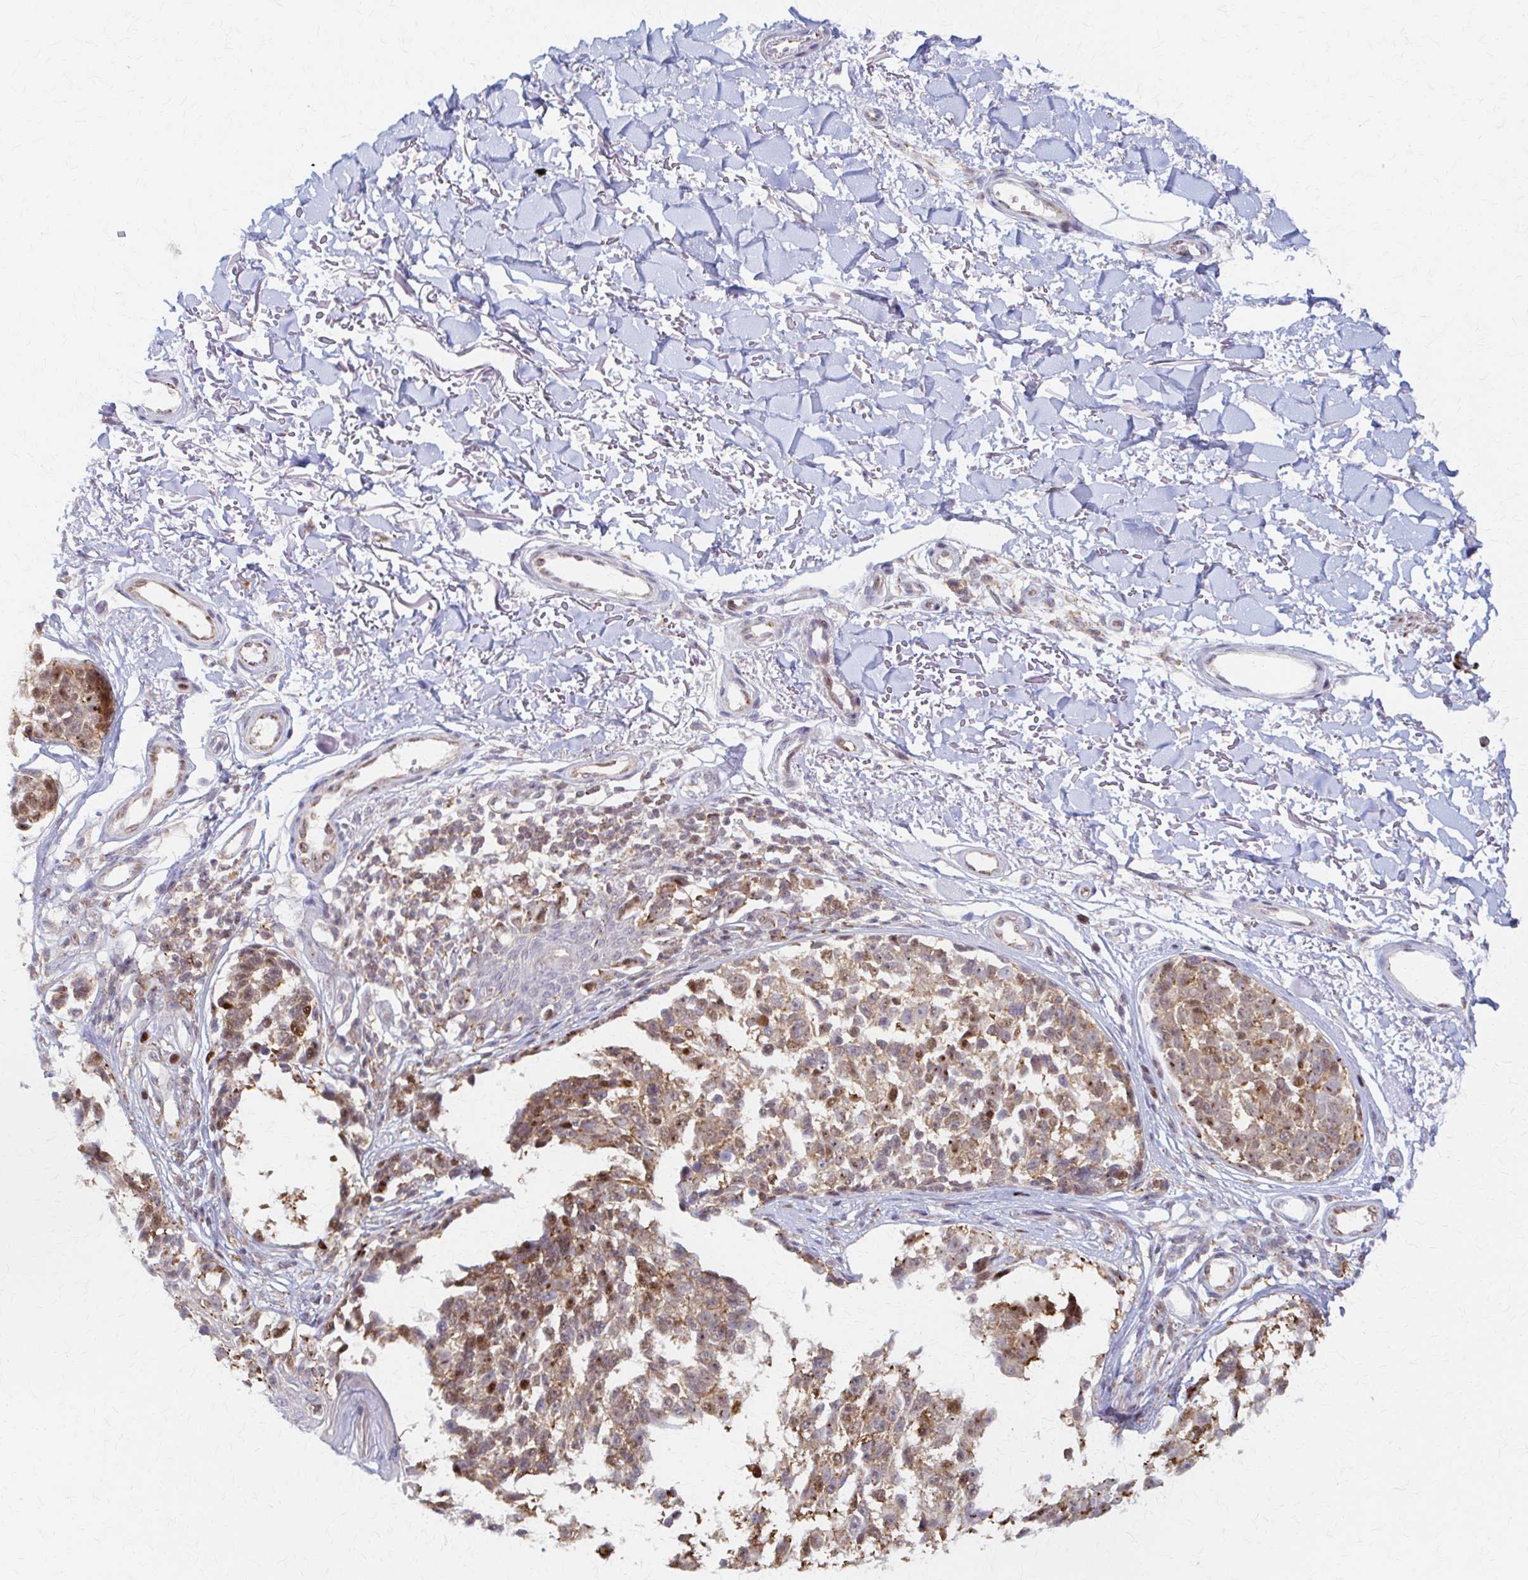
{"staining": {"intensity": "weak", "quantity": ">75%", "location": "cytoplasmic/membranous"}, "tissue": "melanoma", "cell_type": "Tumor cells", "image_type": "cancer", "snomed": [{"axis": "morphology", "description": "Malignant melanoma, NOS"}, {"axis": "topography", "description": "Skin"}], "caption": "Melanoma stained with a brown dye demonstrates weak cytoplasmic/membranous positive positivity in about >75% of tumor cells.", "gene": "ARHGAP35", "patient": {"sex": "male", "age": 73}}